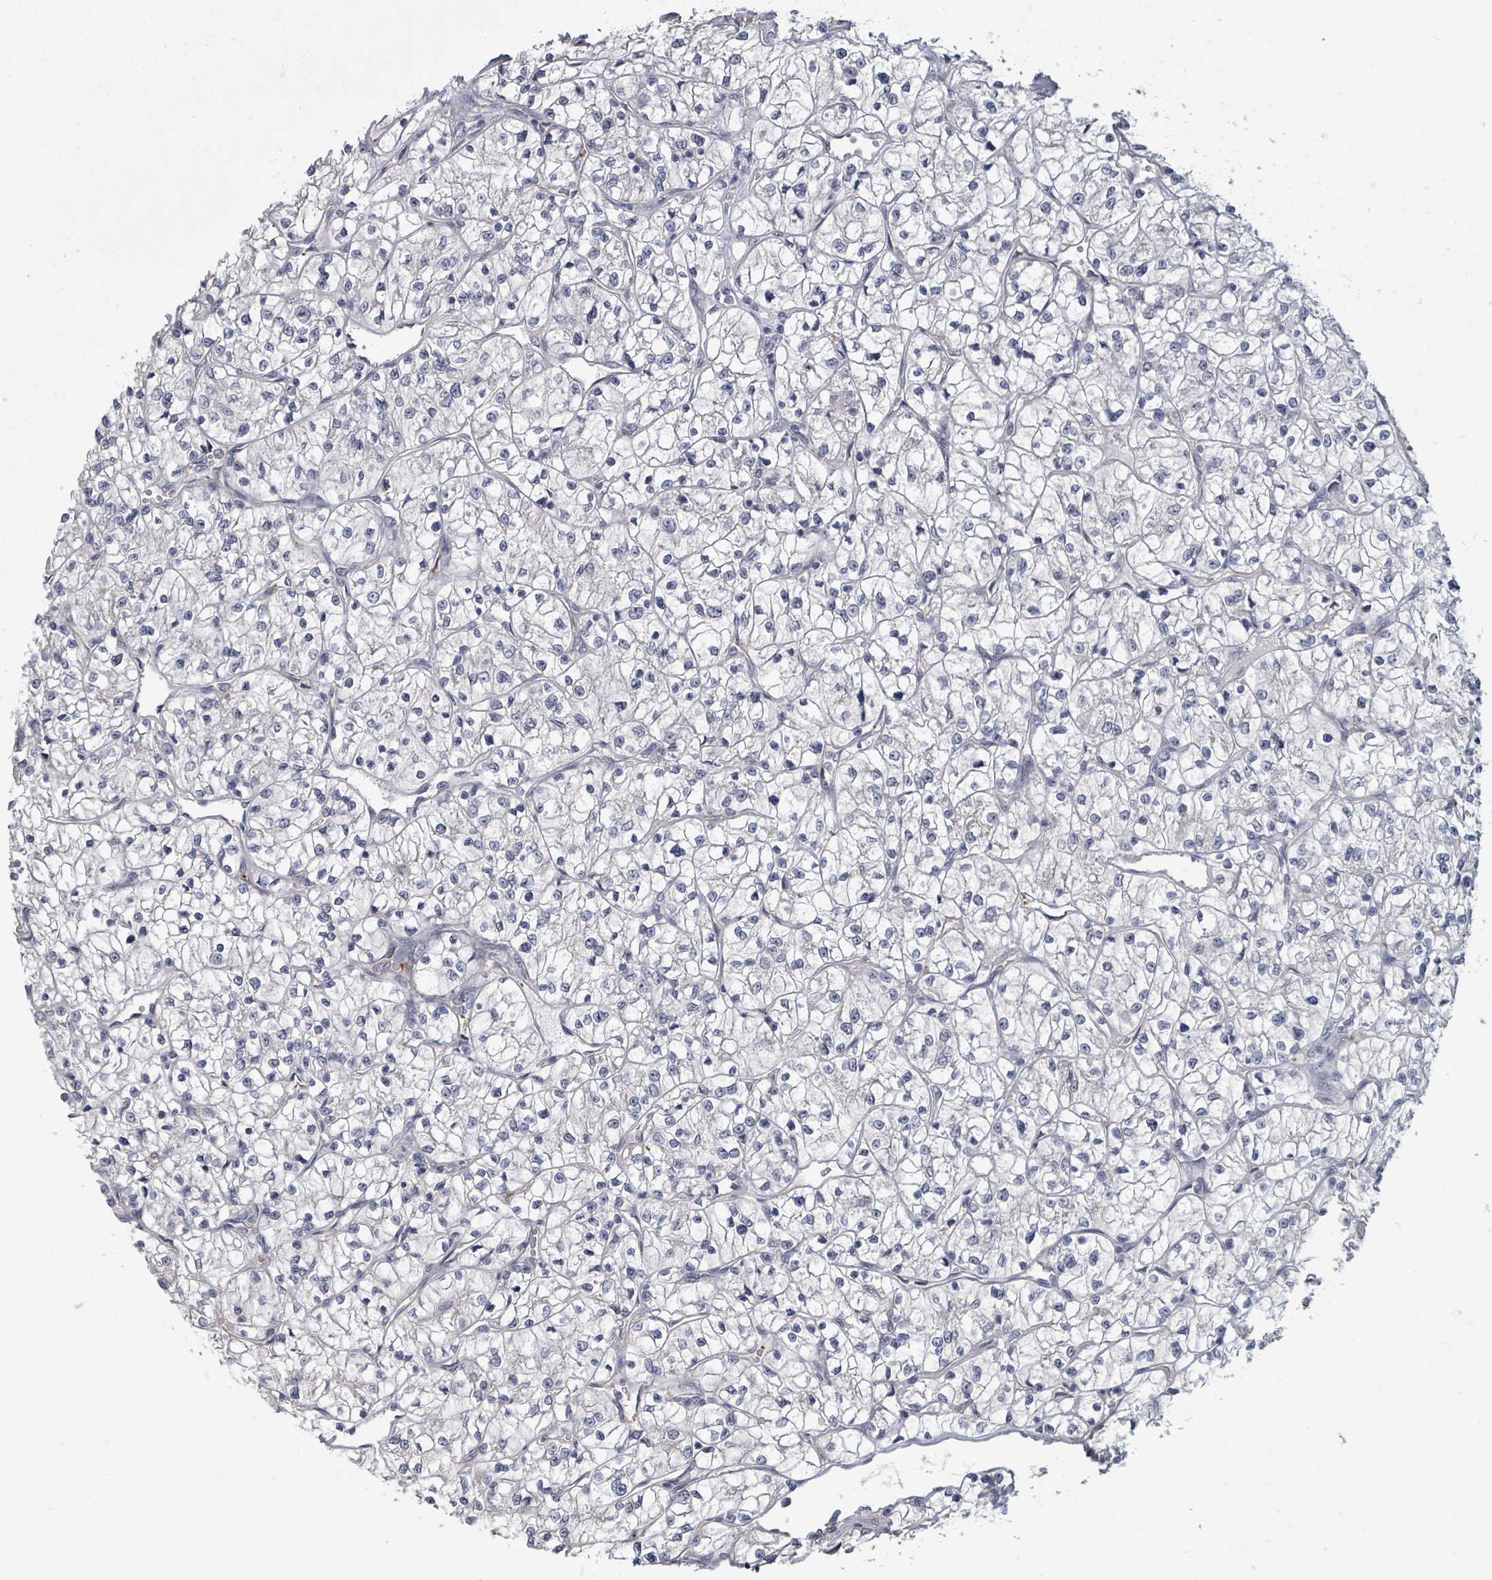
{"staining": {"intensity": "negative", "quantity": "none", "location": "none"}, "tissue": "renal cancer", "cell_type": "Tumor cells", "image_type": "cancer", "snomed": [{"axis": "morphology", "description": "Adenocarcinoma, NOS"}, {"axis": "topography", "description": "Kidney"}], "caption": "Tumor cells show no significant protein staining in renal adenocarcinoma.", "gene": "PLAUR", "patient": {"sex": "female", "age": 64}}